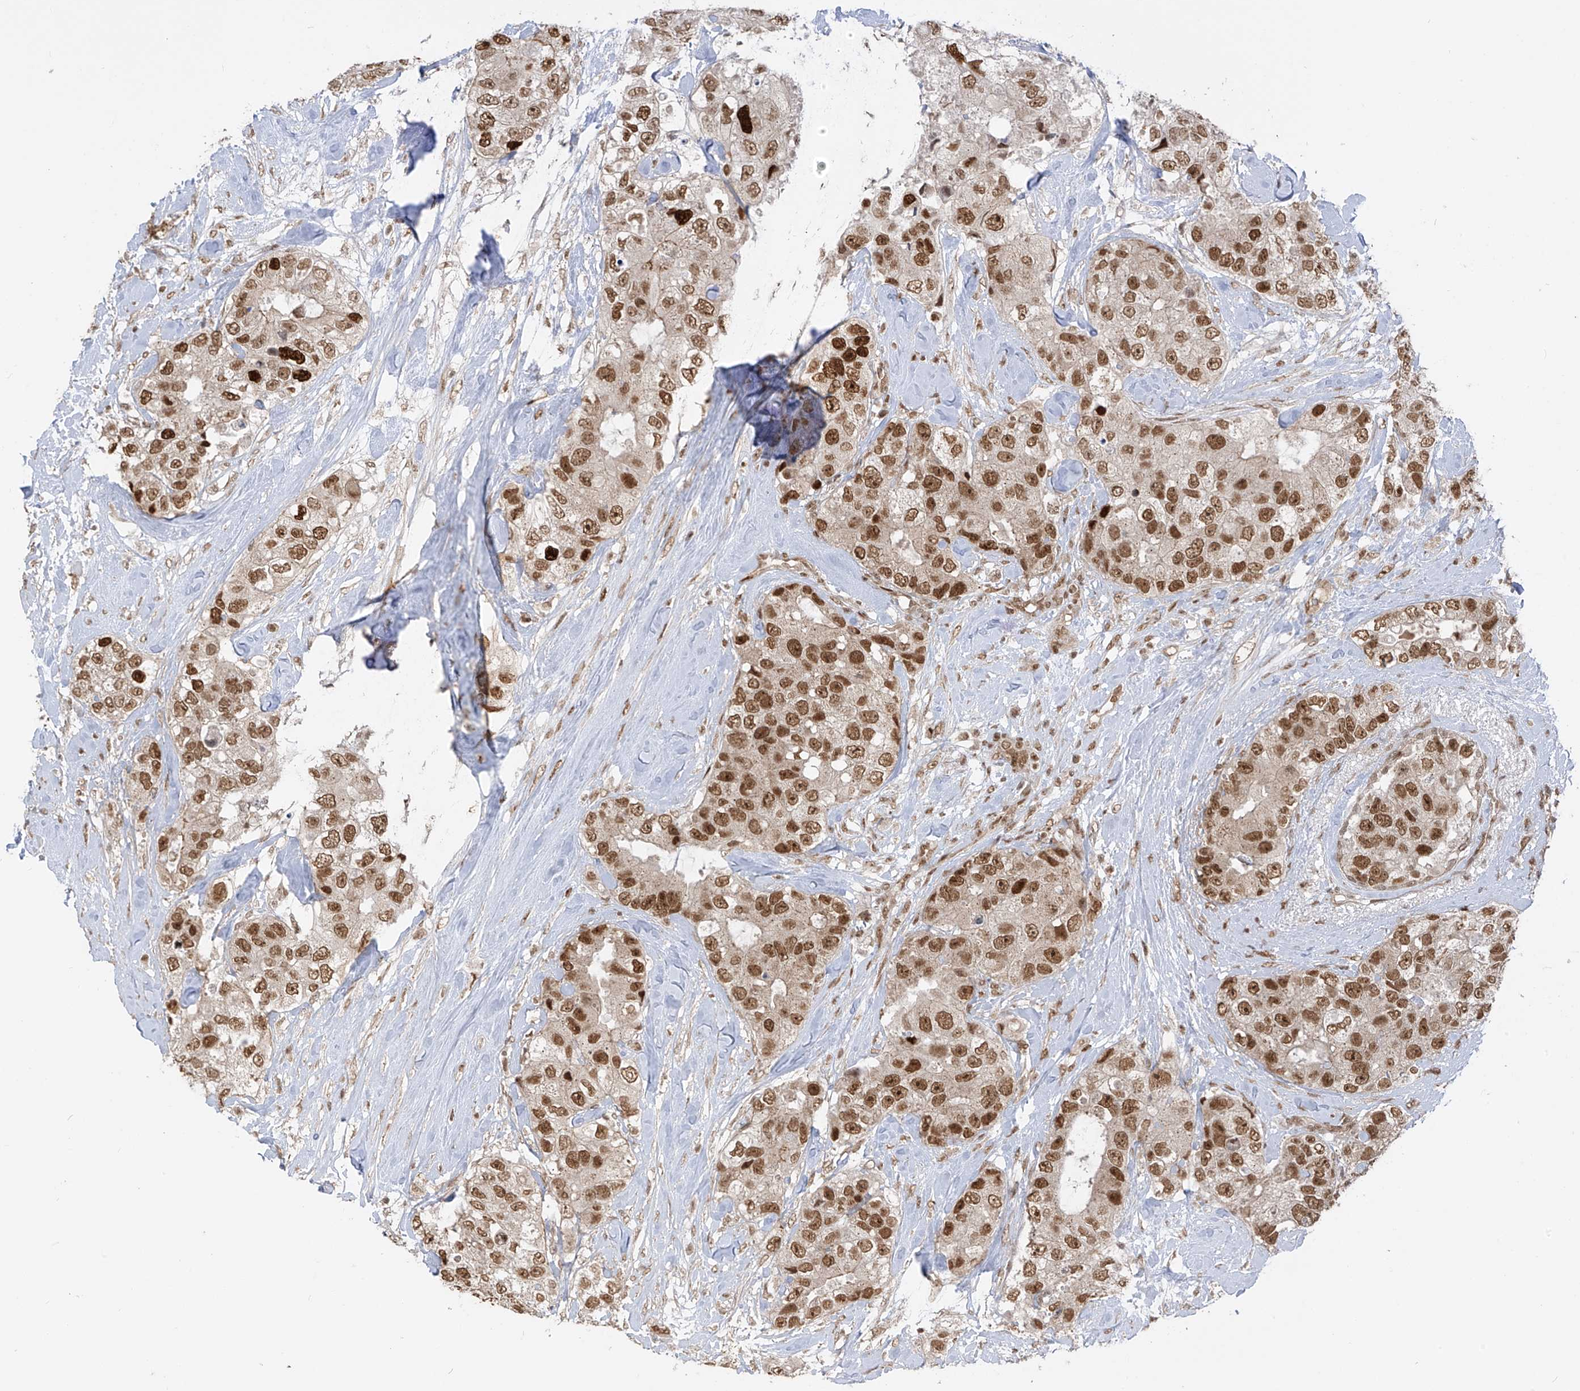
{"staining": {"intensity": "moderate", "quantity": ">75%", "location": "nuclear"}, "tissue": "breast cancer", "cell_type": "Tumor cells", "image_type": "cancer", "snomed": [{"axis": "morphology", "description": "Duct carcinoma"}, {"axis": "topography", "description": "Breast"}], "caption": "Protein analysis of breast cancer (intraductal carcinoma) tissue reveals moderate nuclear expression in approximately >75% of tumor cells. (DAB (3,3'-diaminobenzidine) = brown stain, brightfield microscopy at high magnification).", "gene": "ARHGEF3", "patient": {"sex": "female", "age": 62}}